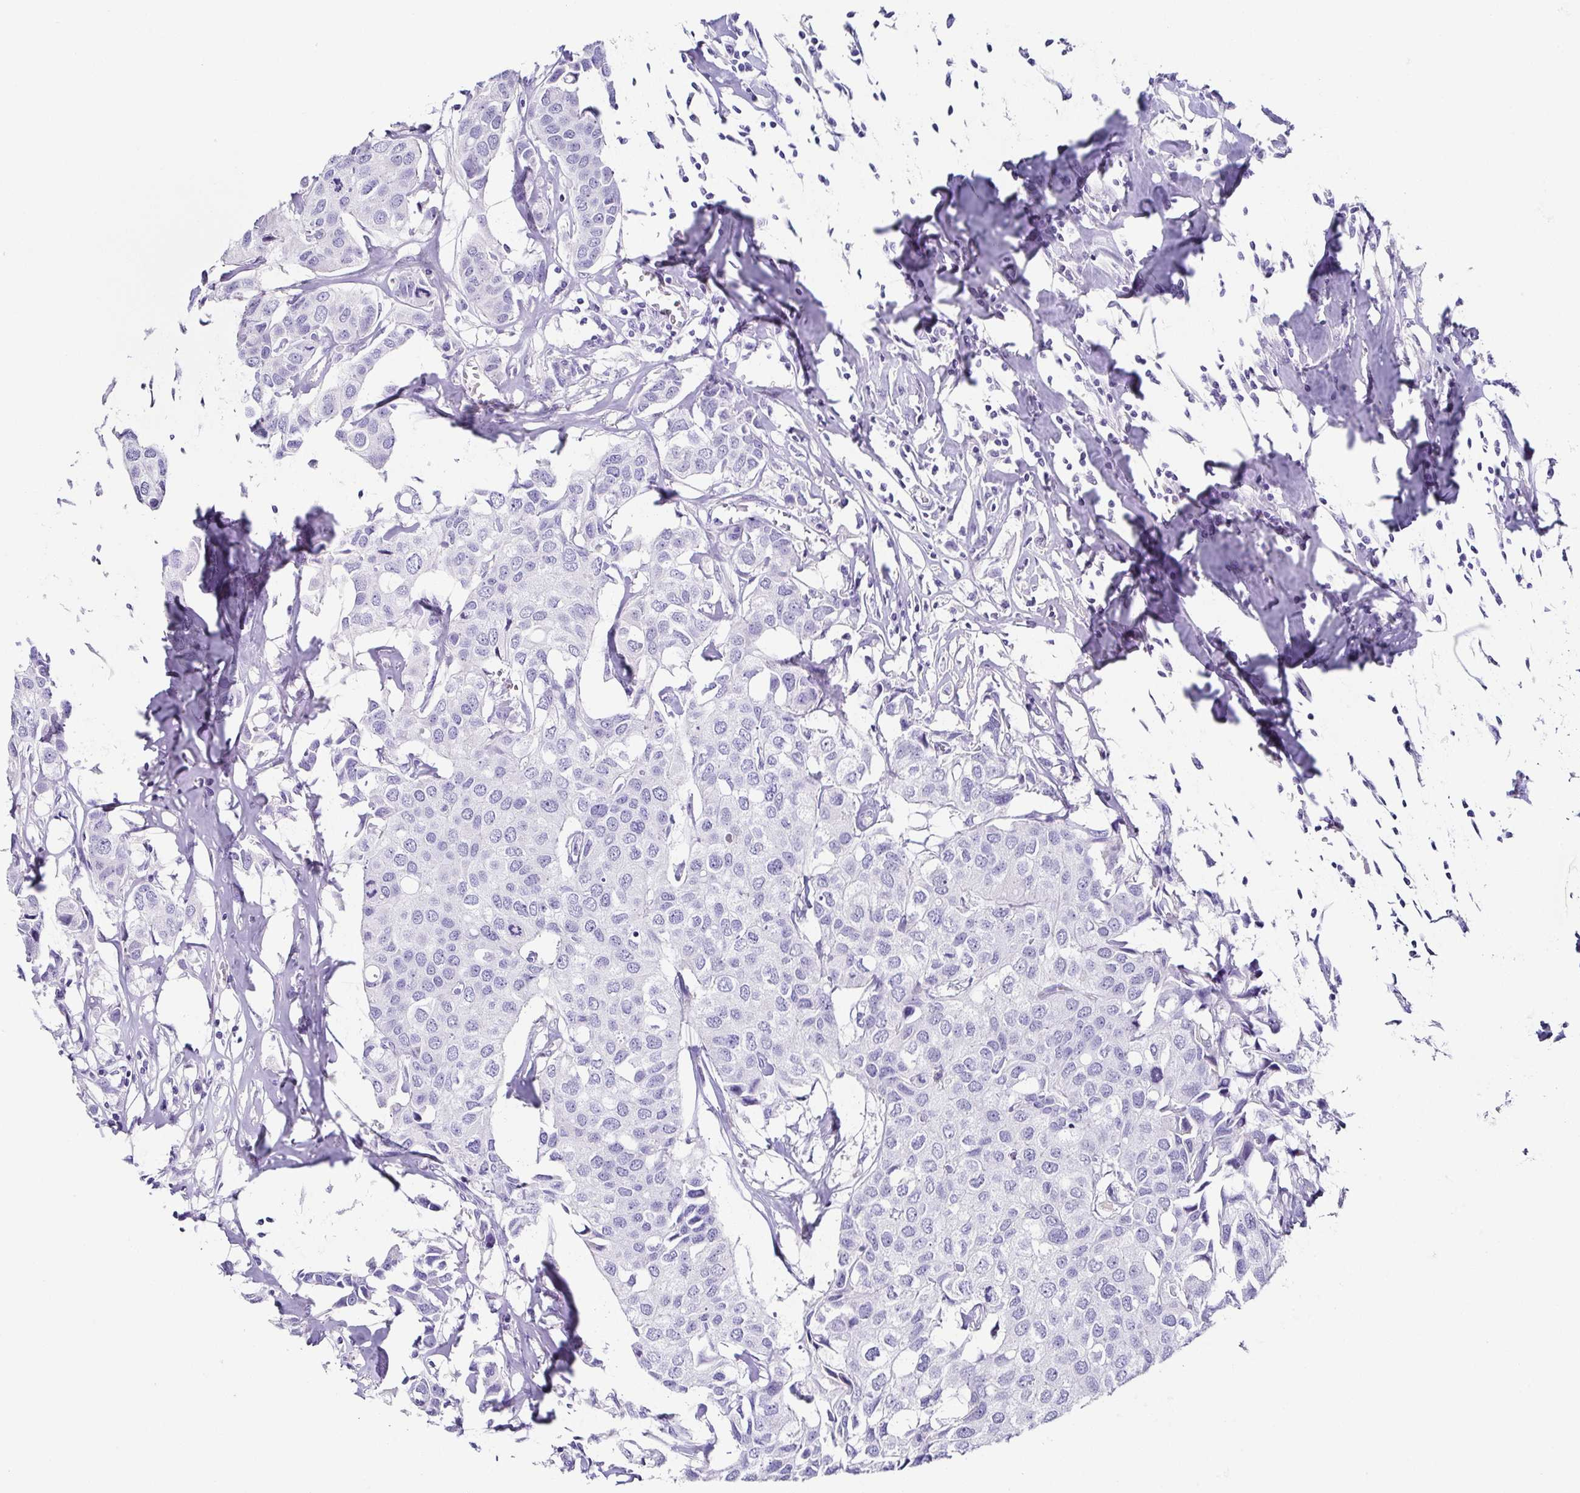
{"staining": {"intensity": "negative", "quantity": "none", "location": "none"}, "tissue": "breast cancer", "cell_type": "Tumor cells", "image_type": "cancer", "snomed": [{"axis": "morphology", "description": "Duct carcinoma"}, {"axis": "topography", "description": "Breast"}], "caption": "Tumor cells are negative for brown protein staining in breast invasive ductal carcinoma.", "gene": "TNNT2", "patient": {"sex": "female", "age": 80}}